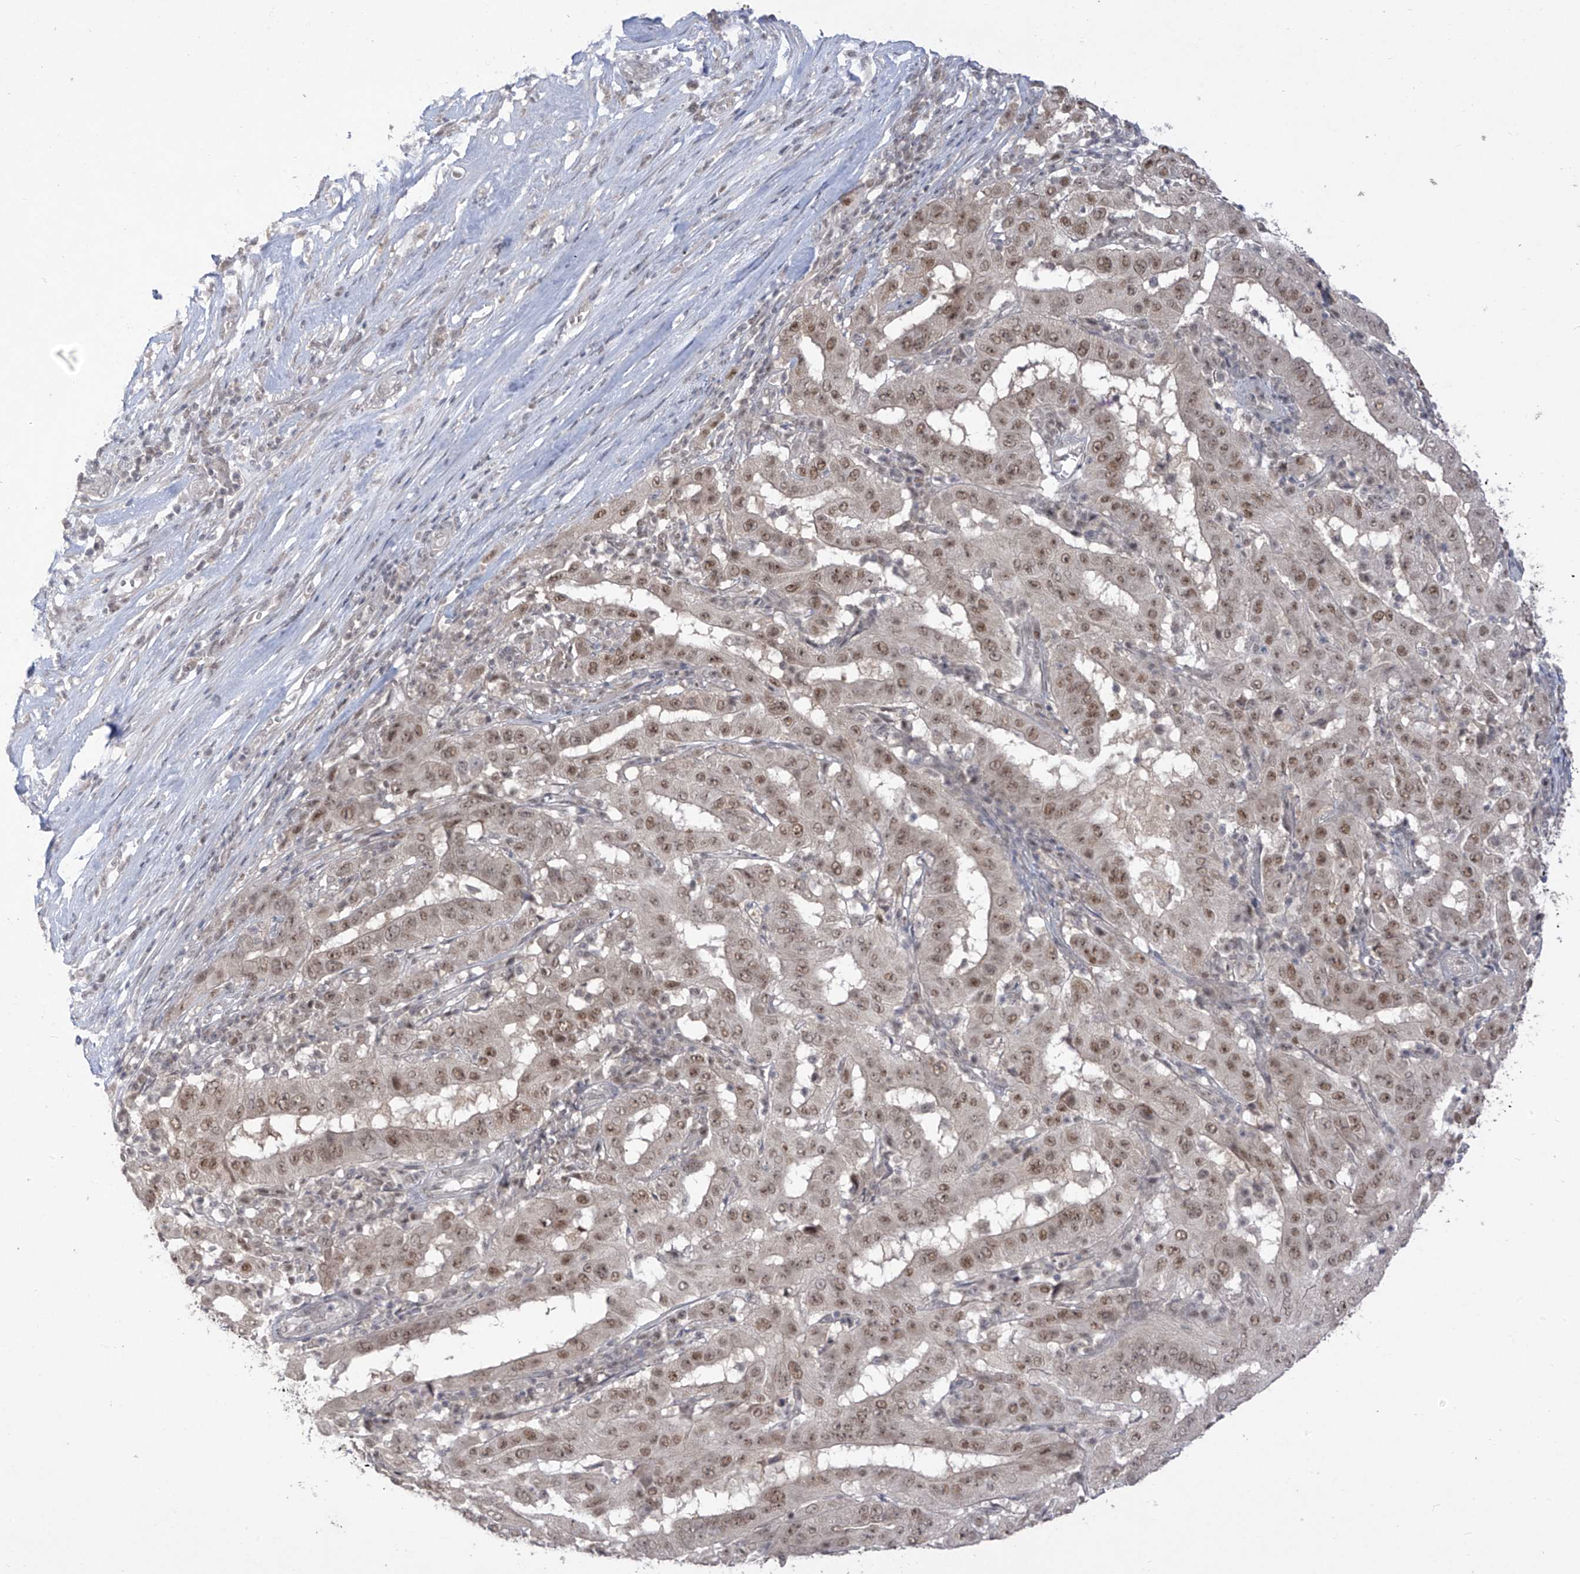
{"staining": {"intensity": "moderate", "quantity": ">75%", "location": "nuclear"}, "tissue": "pancreatic cancer", "cell_type": "Tumor cells", "image_type": "cancer", "snomed": [{"axis": "morphology", "description": "Adenocarcinoma, NOS"}, {"axis": "topography", "description": "Pancreas"}], "caption": "Protein staining reveals moderate nuclear staining in approximately >75% of tumor cells in pancreatic cancer (adenocarcinoma).", "gene": "OGT", "patient": {"sex": "male", "age": 63}}